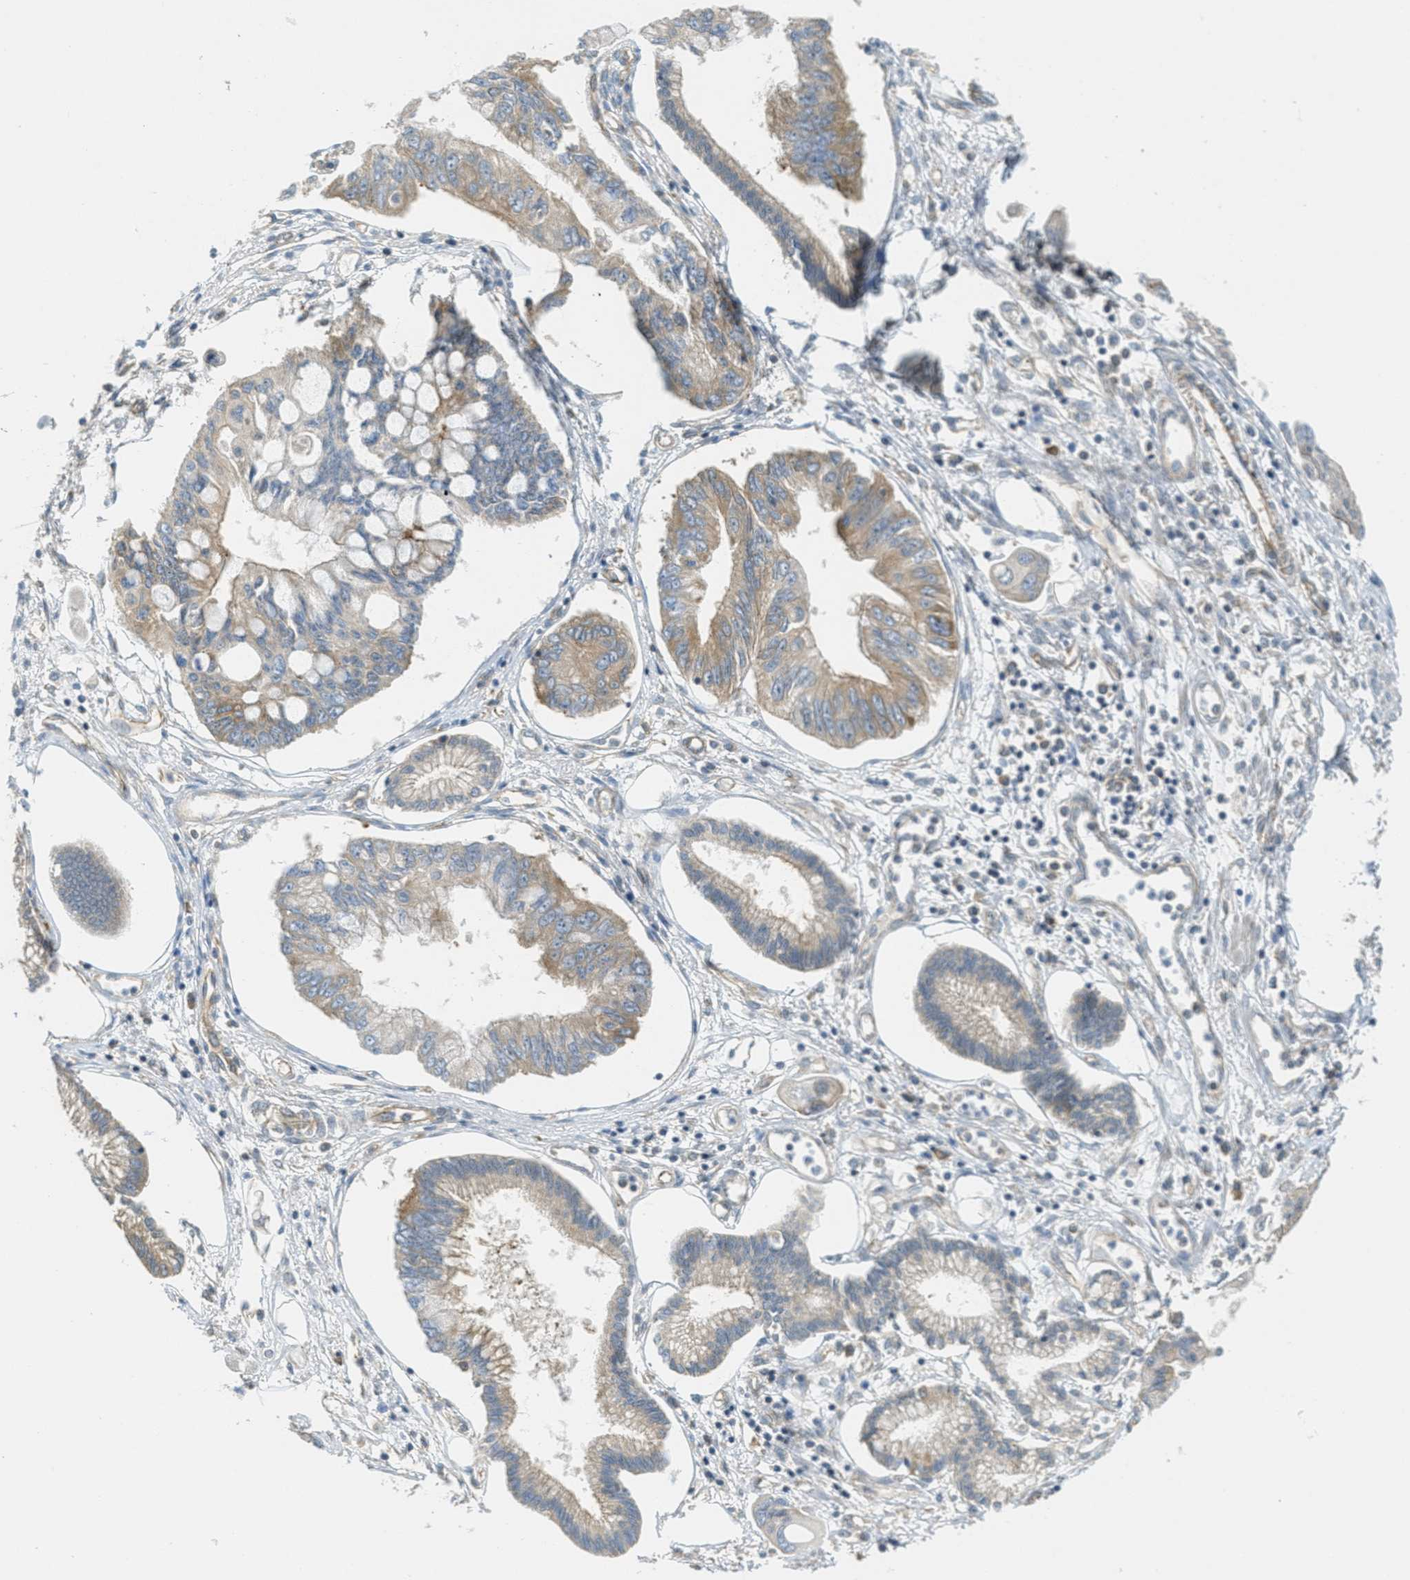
{"staining": {"intensity": "weak", "quantity": "25%-75%", "location": "cytoplasmic/membranous"}, "tissue": "pancreatic cancer", "cell_type": "Tumor cells", "image_type": "cancer", "snomed": [{"axis": "morphology", "description": "Adenocarcinoma, NOS"}, {"axis": "topography", "description": "Pancreas"}], "caption": "Immunohistochemical staining of human adenocarcinoma (pancreatic) demonstrates low levels of weak cytoplasmic/membranous protein positivity in about 25%-75% of tumor cells.", "gene": "JCAD", "patient": {"sex": "female", "age": 77}}